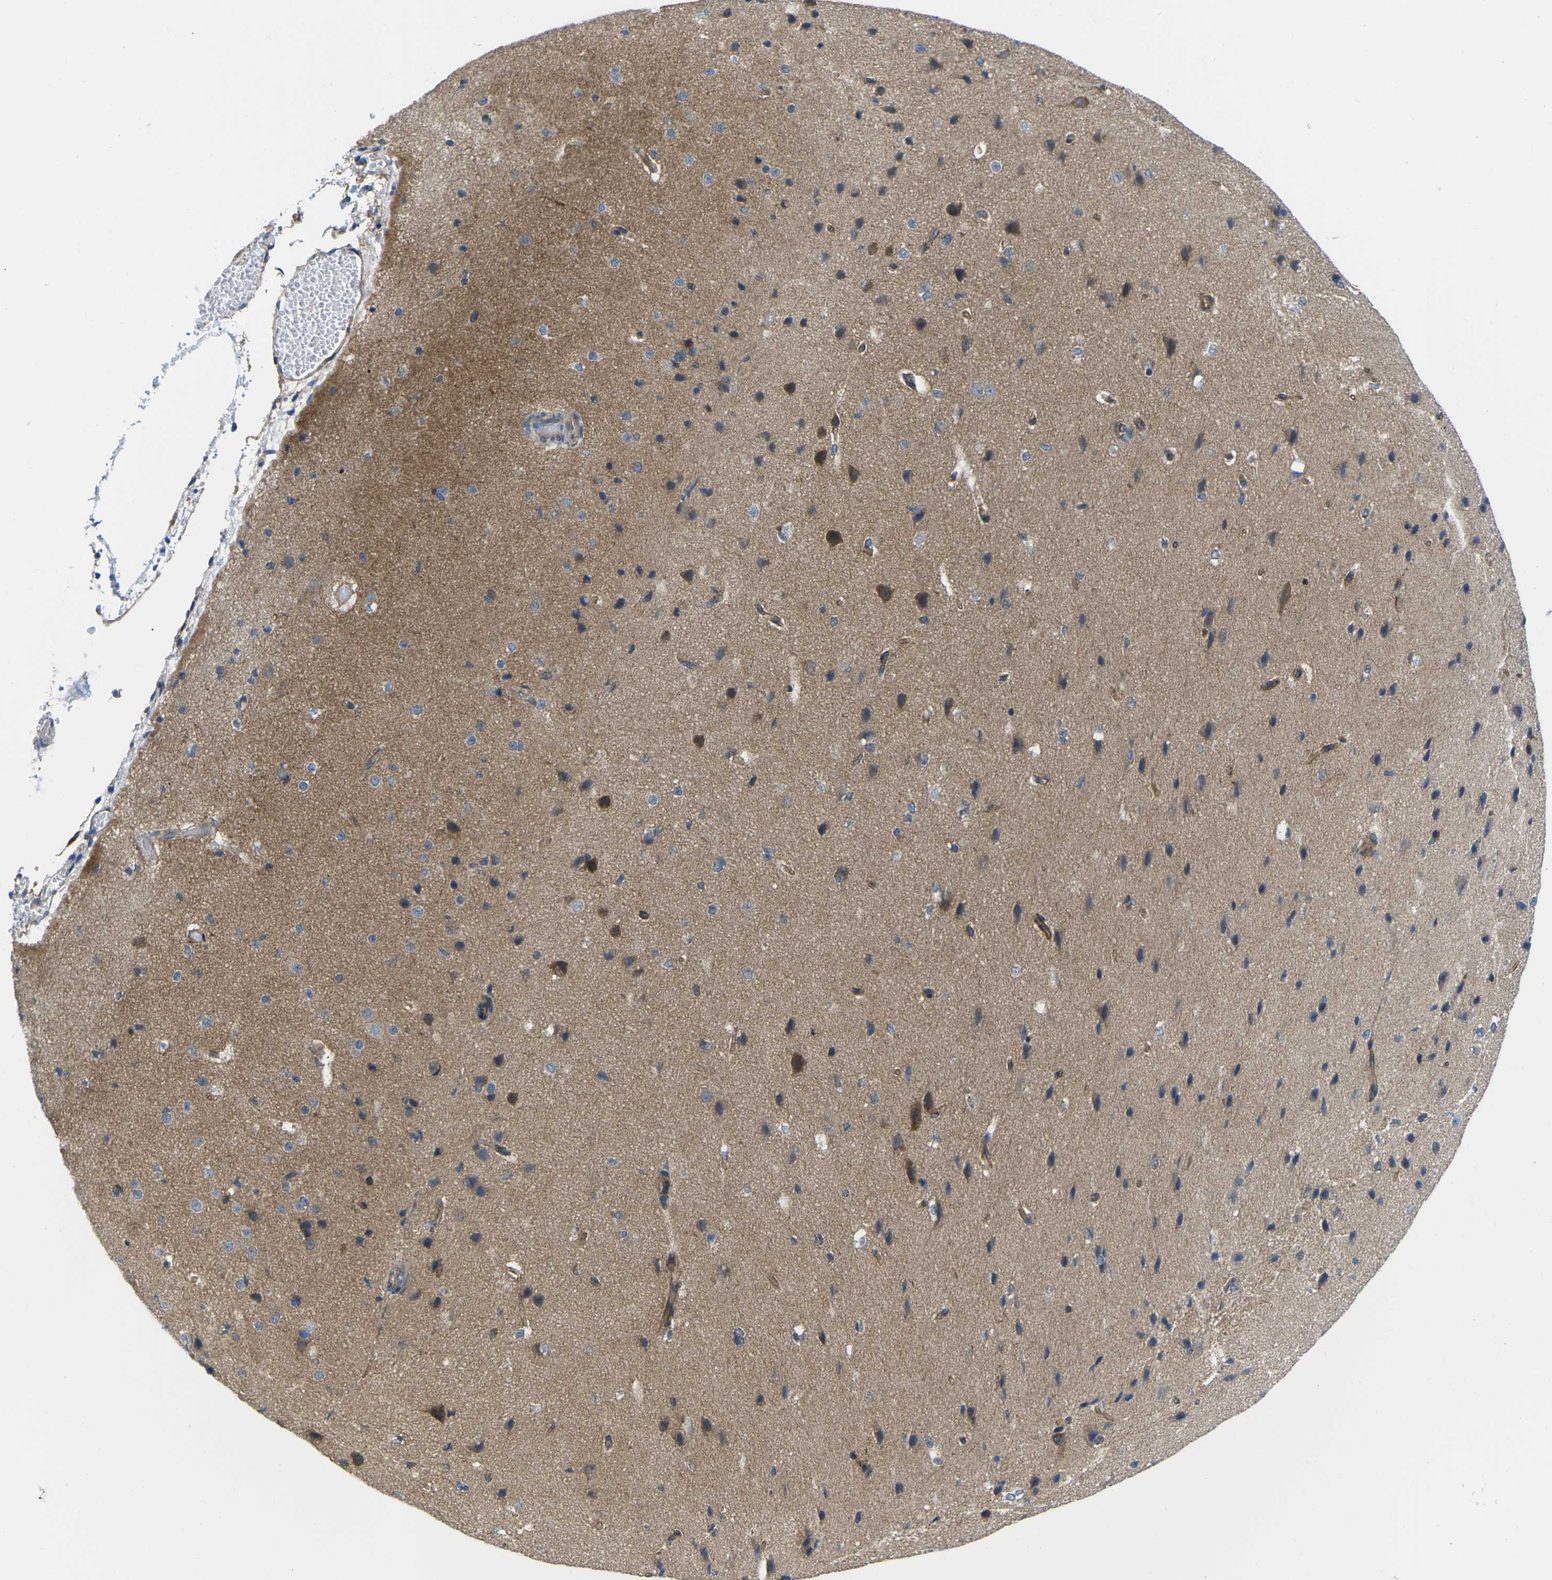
{"staining": {"intensity": "moderate", "quantity": "25%-75%", "location": "cytoplasmic/membranous"}, "tissue": "cerebral cortex", "cell_type": "Endothelial cells", "image_type": "normal", "snomed": [{"axis": "morphology", "description": "Normal tissue, NOS"}, {"axis": "morphology", "description": "Developmental malformation"}, {"axis": "topography", "description": "Cerebral cortex"}], "caption": "Cerebral cortex stained with DAB immunohistochemistry shows medium levels of moderate cytoplasmic/membranous staining in approximately 25%-75% of endothelial cells. Nuclei are stained in blue.", "gene": "DLG1", "patient": {"sex": "female", "age": 30}}